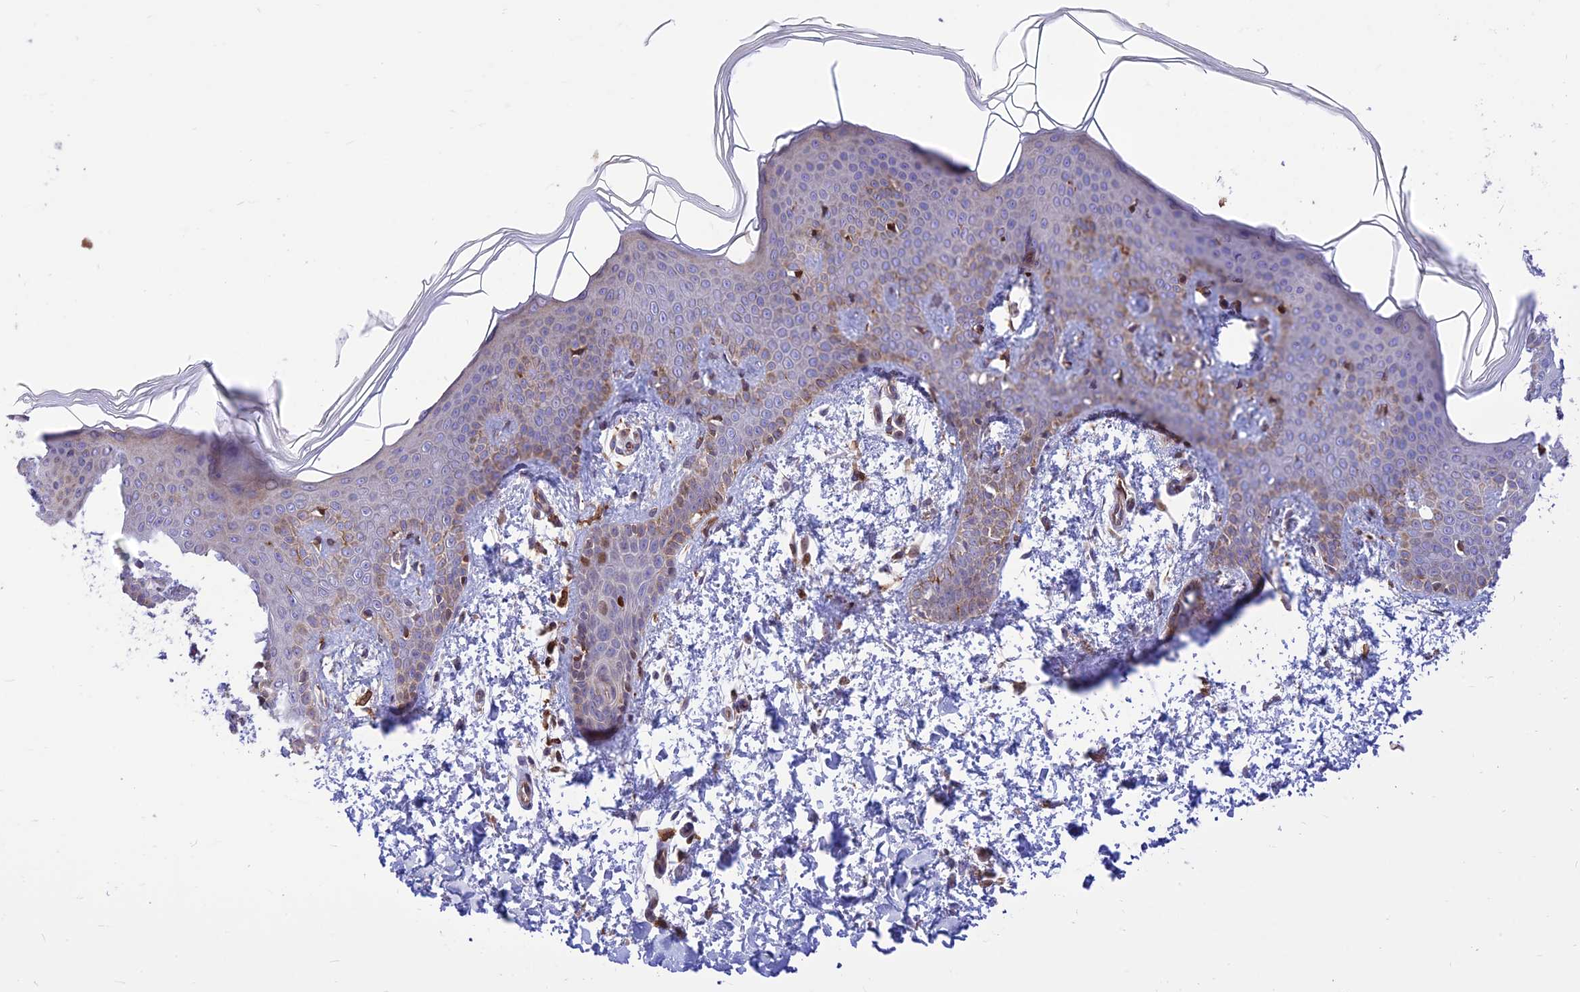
{"staining": {"intensity": "negative", "quantity": "none", "location": "none"}, "tissue": "skin", "cell_type": "Fibroblasts", "image_type": "normal", "snomed": [{"axis": "morphology", "description": "Normal tissue, NOS"}, {"axis": "topography", "description": "Skin"}], "caption": "An image of skin stained for a protein reveals no brown staining in fibroblasts.", "gene": "FAM186B", "patient": {"sex": "male", "age": 36}}